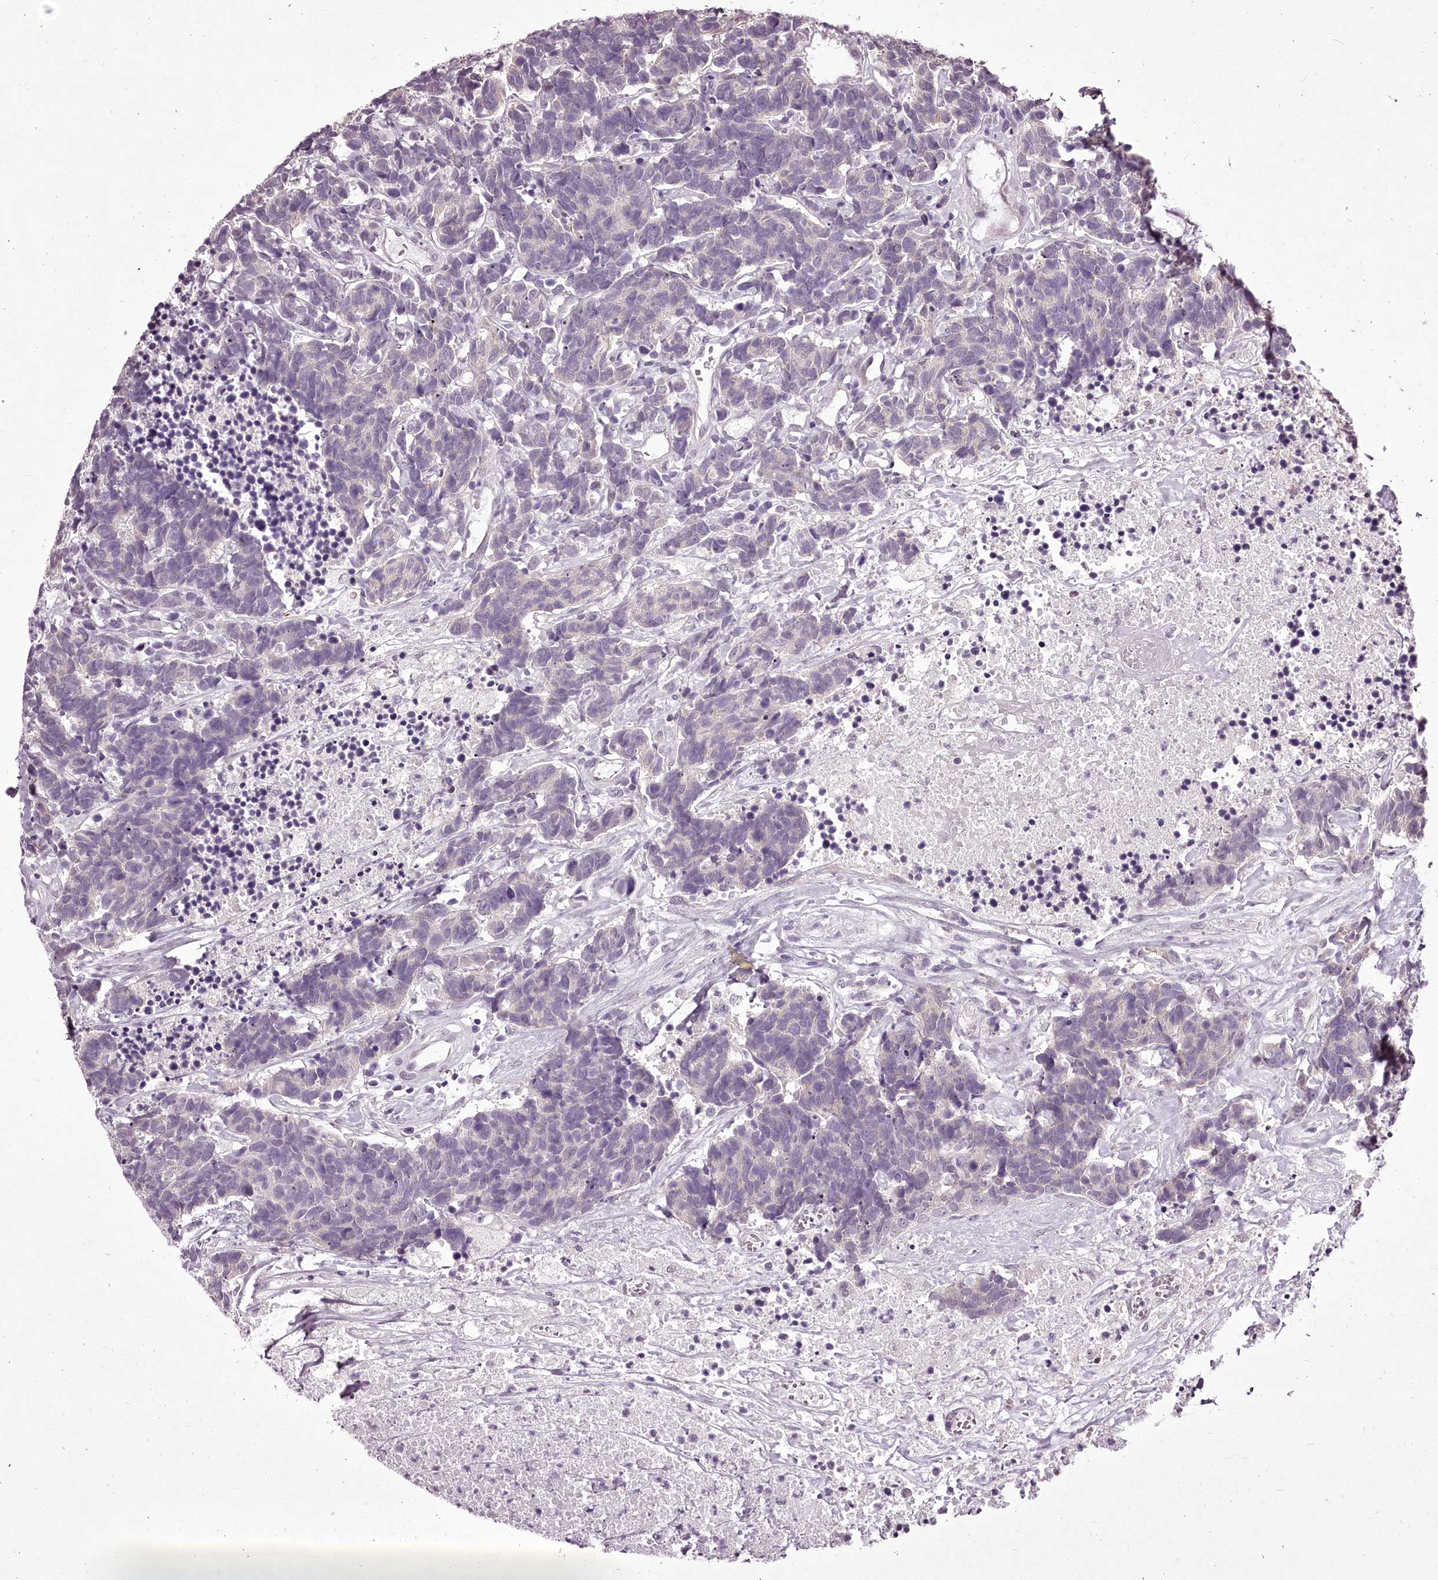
{"staining": {"intensity": "negative", "quantity": "none", "location": "none"}, "tissue": "carcinoid", "cell_type": "Tumor cells", "image_type": "cancer", "snomed": [{"axis": "morphology", "description": "Carcinoma, NOS"}, {"axis": "morphology", "description": "Carcinoid, malignant, NOS"}, {"axis": "topography", "description": "Urinary bladder"}], "caption": "Tumor cells are negative for brown protein staining in malignant carcinoid.", "gene": "C1orf56", "patient": {"sex": "male", "age": 57}}